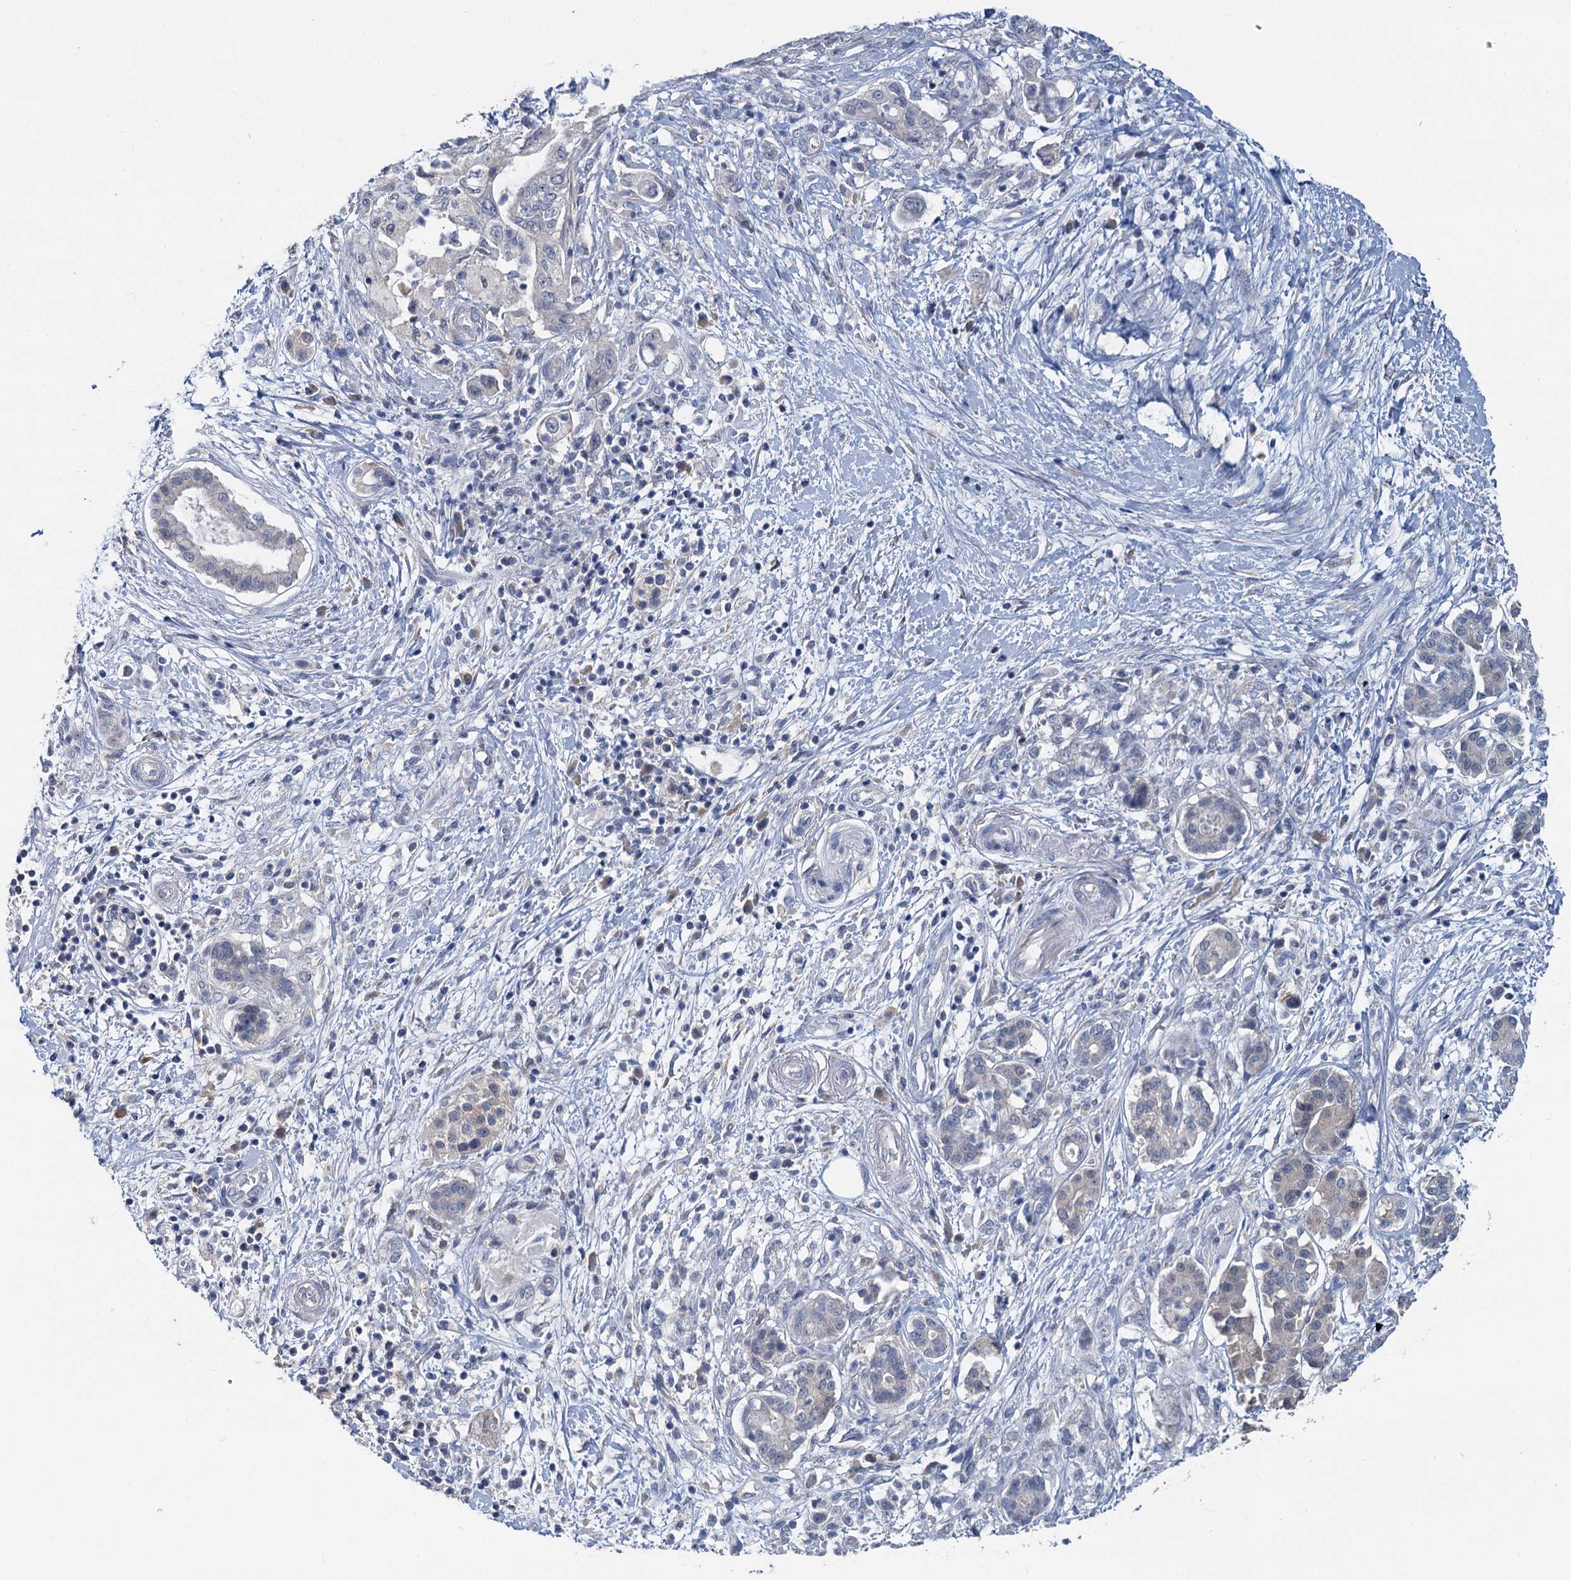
{"staining": {"intensity": "negative", "quantity": "none", "location": "none"}, "tissue": "pancreatic cancer", "cell_type": "Tumor cells", "image_type": "cancer", "snomed": [{"axis": "morphology", "description": "Adenocarcinoma, NOS"}, {"axis": "topography", "description": "Pancreas"}], "caption": "Tumor cells show no significant positivity in pancreatic cancer (adenocarcinoma).", "gene": "ANKRD42", "patient": {"sex": "female", "age": 73}}